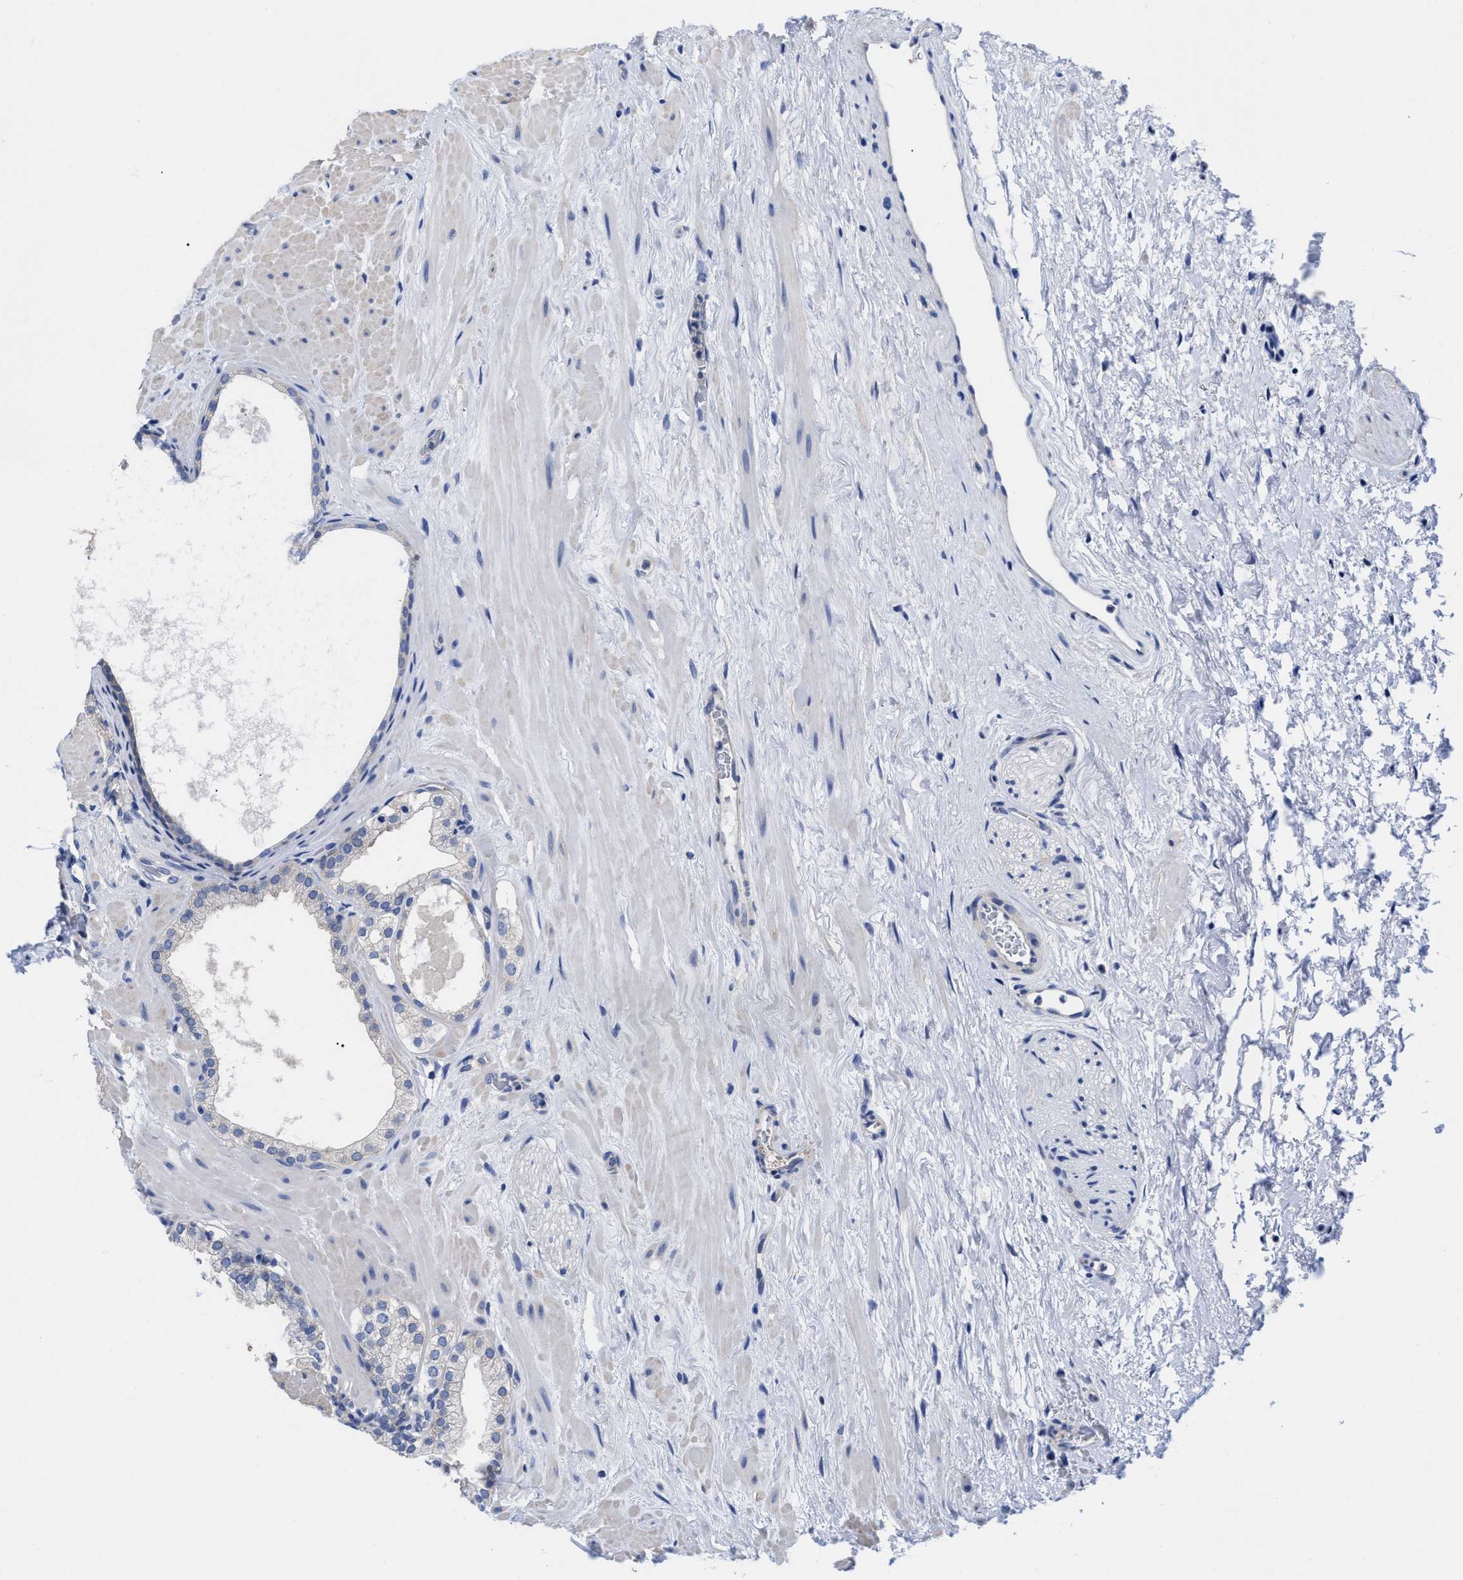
{"staining": {"intensity": "weak", "quantity": "<25%", "location": "cytoplasmic/membranous"}, "tissue": "prostate", "cell_type": "Glandular cells", "image_type": "normal", "snomed": [{"axis": "morphology", "description": "Normal tissue, NOS"}, {"axis": "morphology", "description": "Urothelial carcinoma, Low grade"}, {"axis": "topography", "description": "Urinary bladder"}, {"axis": "topography", "description": "Prostate"}], "caption": "Immunohistochemistry photomicrograph of unremarkable prostate: human prostate stained with DAB shows no significant protein staining in glandular cells.", "gene": "RBKS", "patient": {"sex": "male", "age": 60}}